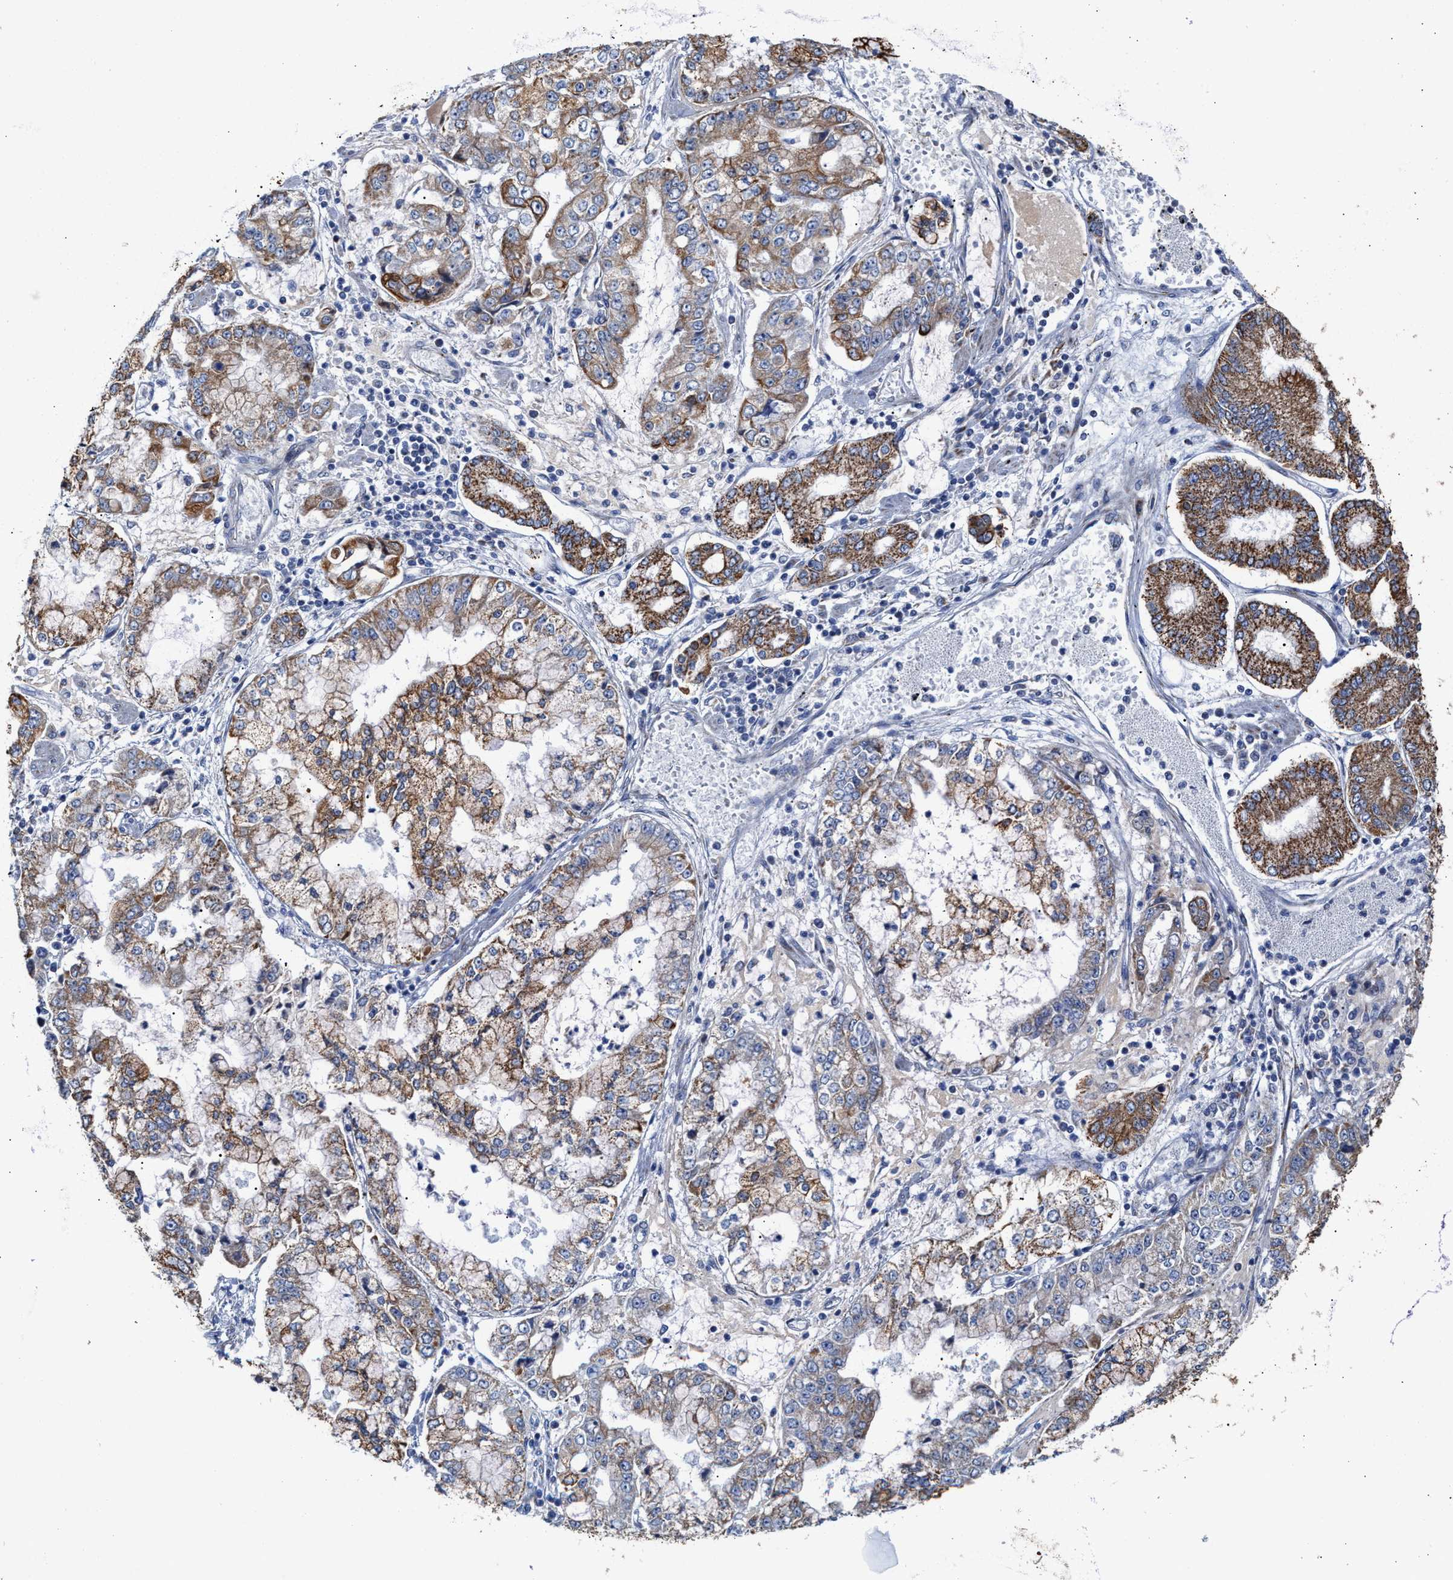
{"staining": {"intensity": "strong", "quantity": "25%-75%", "location": "cytoplasmic/membranous"}, "tissue": "stomach cancer", "cell_type": "Tumor cells", "image_type": "cancer", "snomed": [{"axis": "morphology", "description": "Adenocarcinoma, NOS"}, {"axis": "topography", "description": "Stomach"}], "caption": "Strong cytoplasmic/membranous staining for a protein is appreciated in approximately 25%-75% of tumor cells of stomach cancer (adenocarcinoma) using IHC.", "gene": "JAG1", "patient": {"sex": "male", "age": 76}}